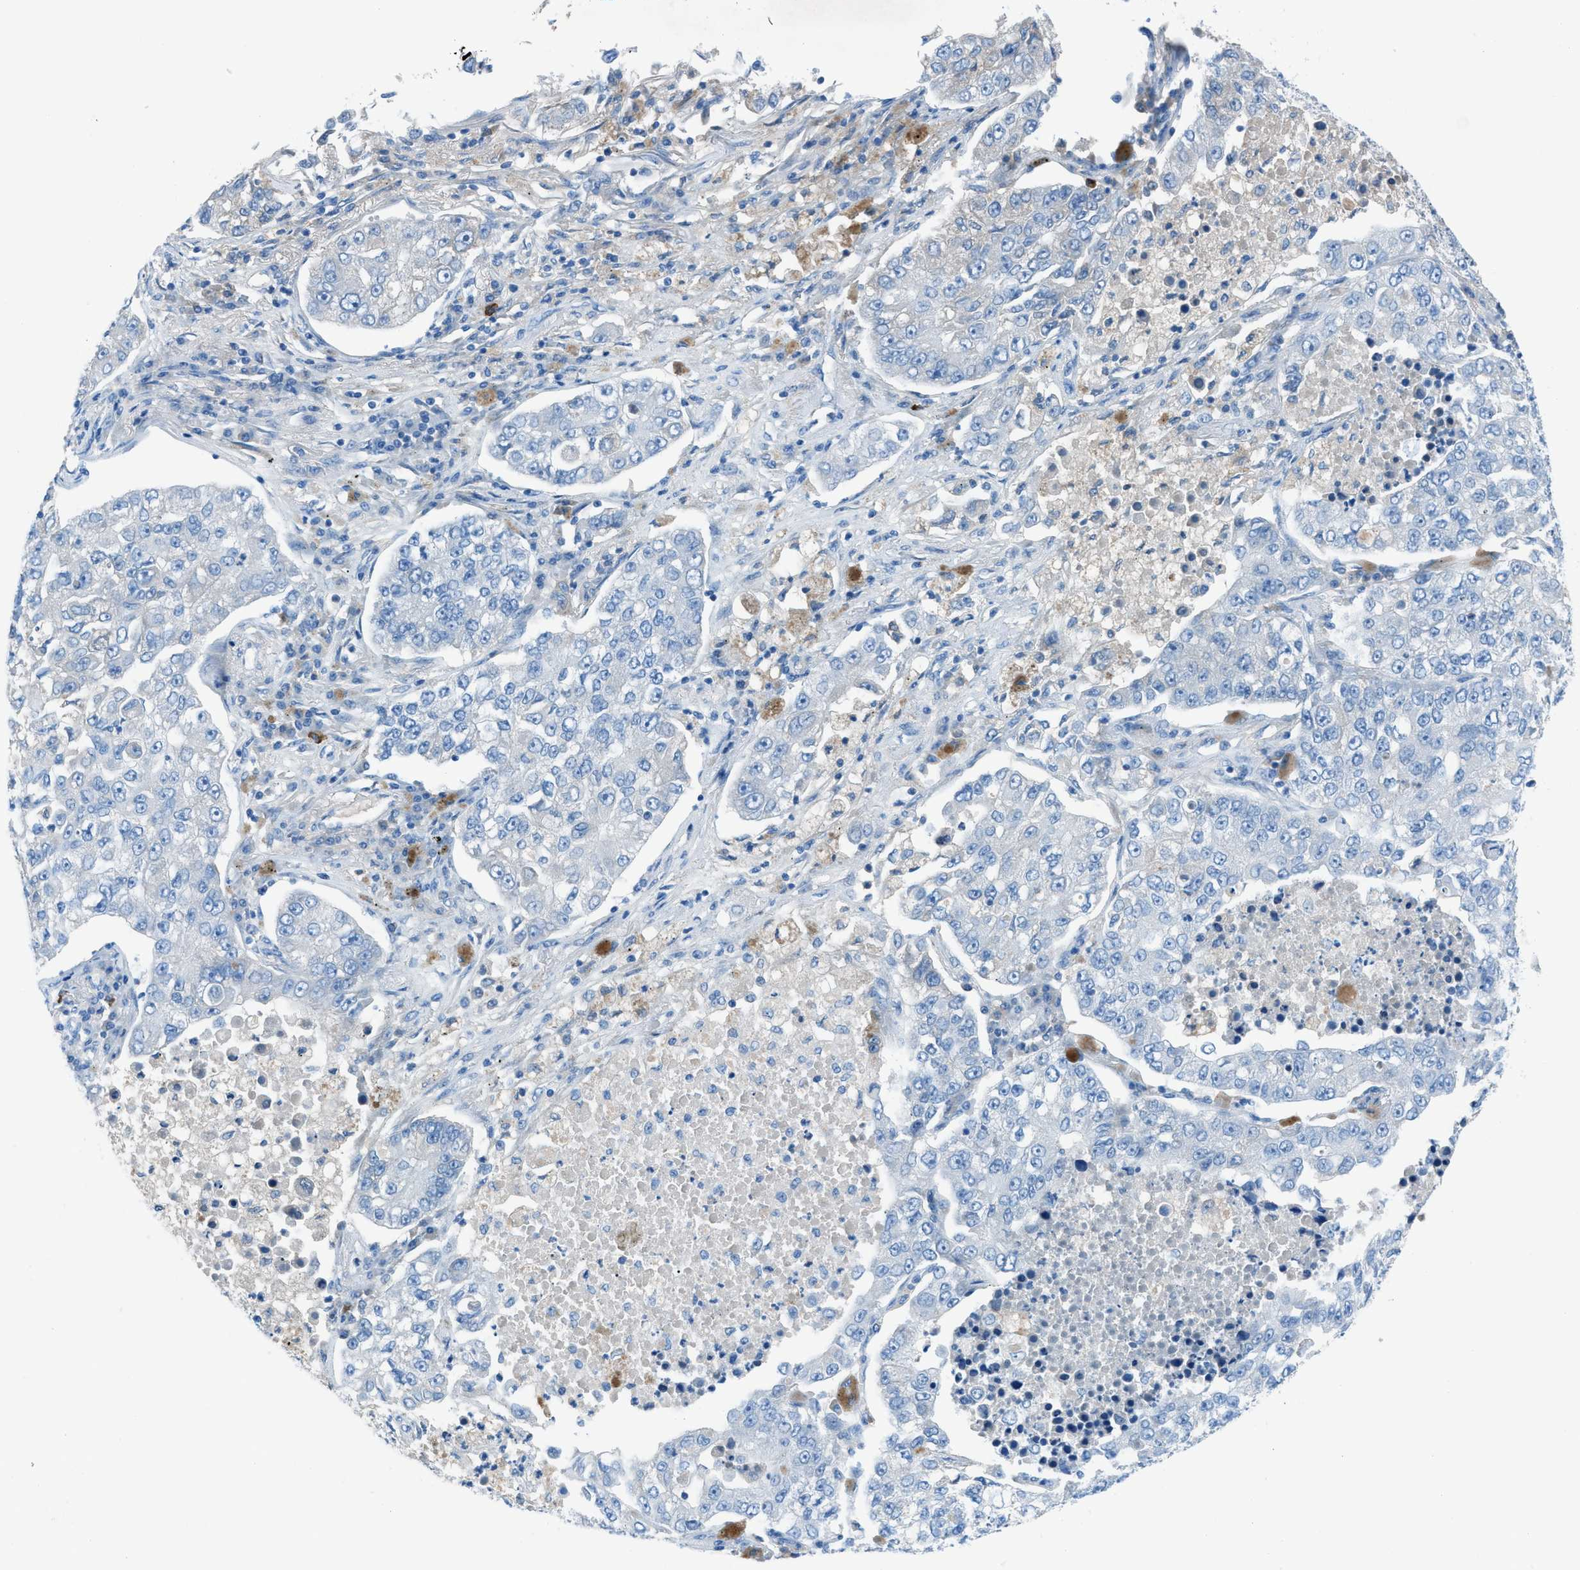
{"staining": {"intensity": "negative", "quantity": "none", "location": "none"}, "tissue": "lung cancer", "cell_type": "Tumor cells", "image_type": "cancer", "snomed": [{"axis": "morphology", "description": "Adenocarcinoma, NOS"}, {"axis": "topography", "description": "Lung"}], "caption": "The immunohistochemistry (IHC) histopathology image has no significant positivity in tumor cells of lung cancer tissue.", "gene": "C5AR2", "patient": {"sex": "male", "age": 49}}